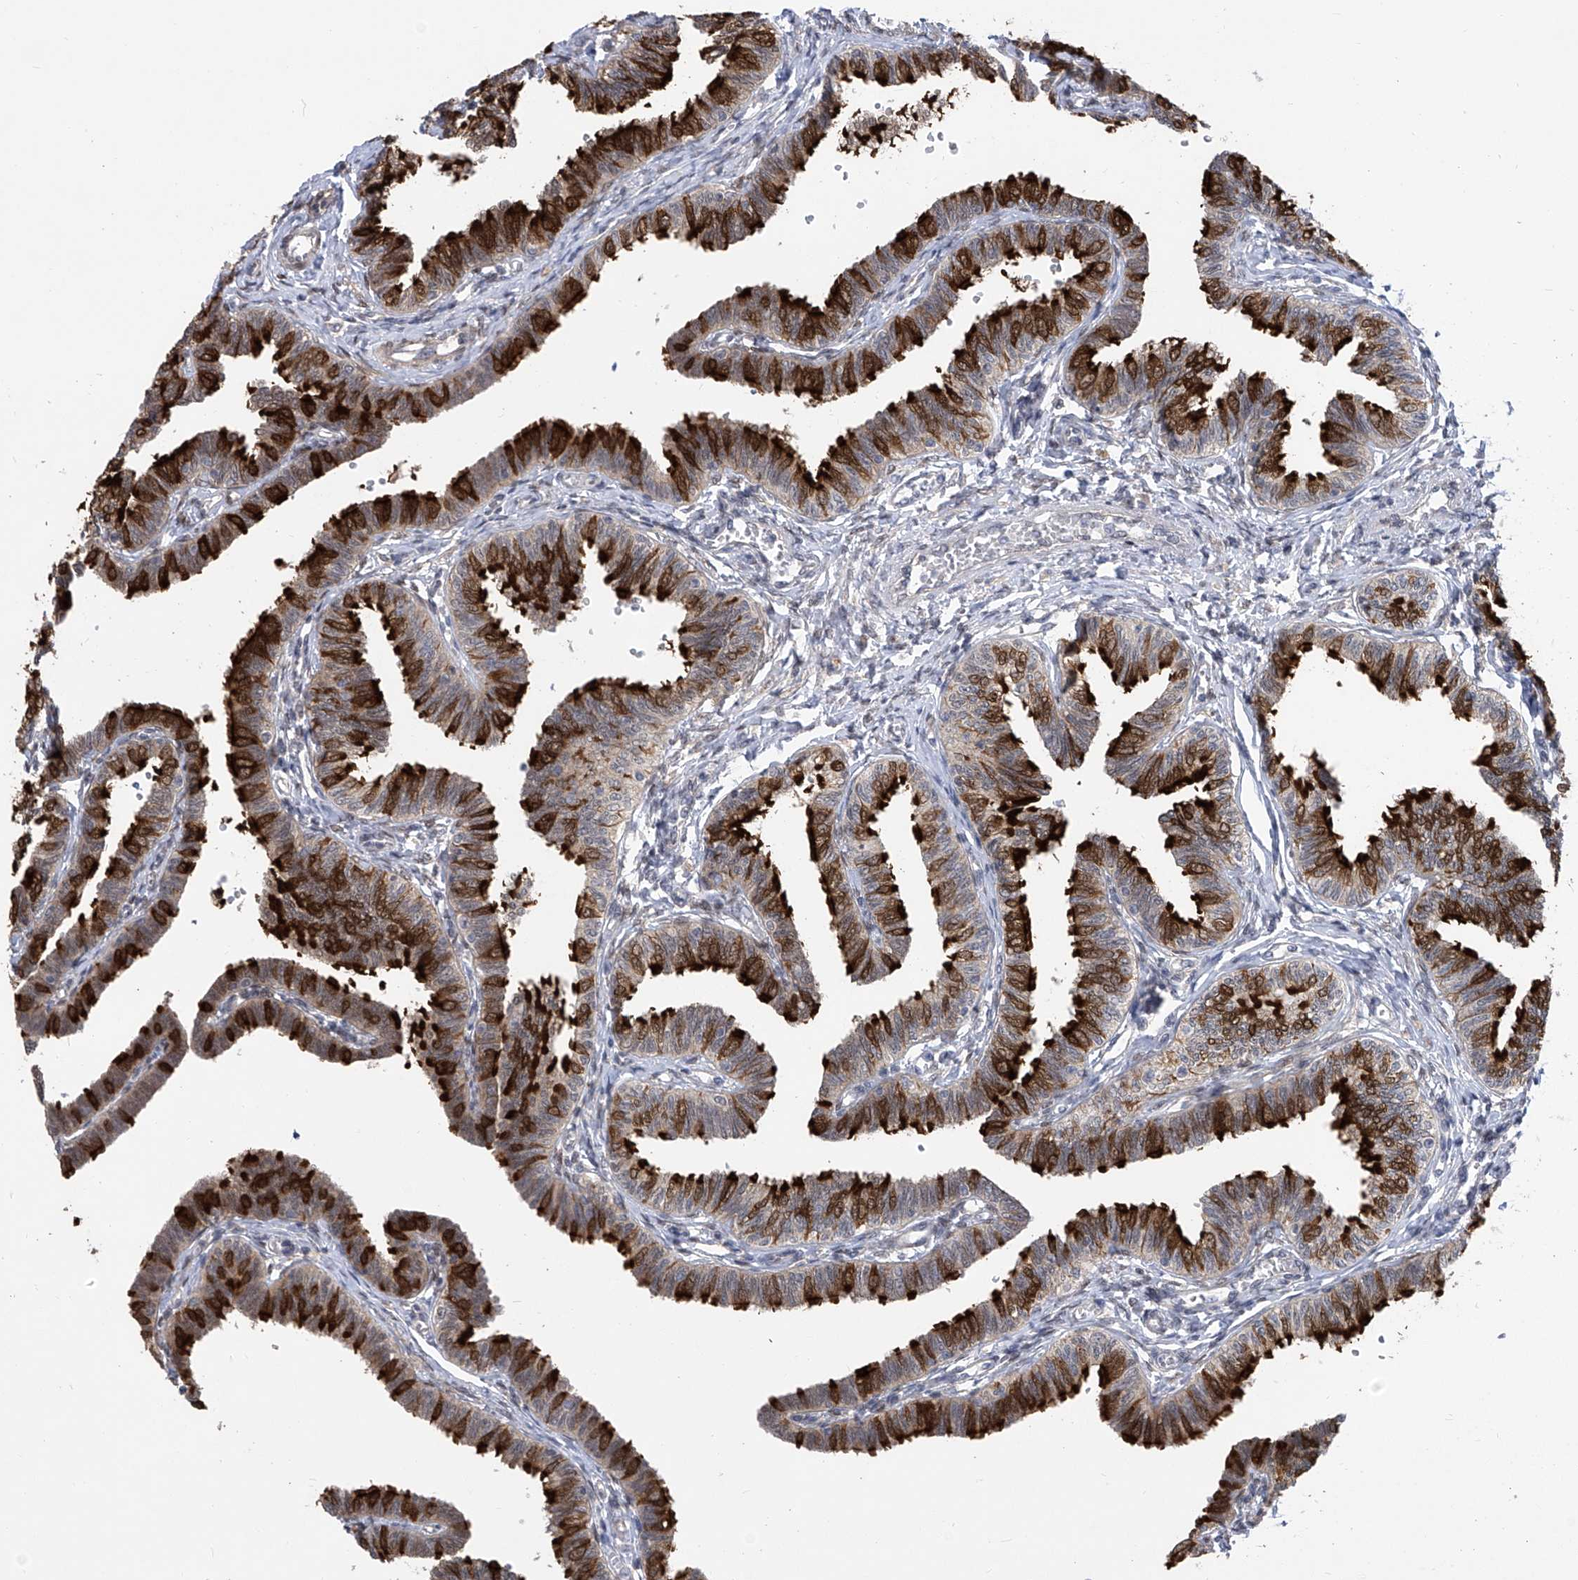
{"staining": {"intensity": "strong", "quantity": "25%-75%", "location": "cytoplasmic/membranous"}, "tissue": "fallopian tube", "cell_type": "Glandular cells", "image_type": "normal", "snomed": [{"axis": "morphology", "description": "Normal tissue, NOS"}, {"axis": "topography", "description": "Fallopian tube"}, {"axis": "topography", "description": "Ovary"}], "caption": "Protein expression analysis of unremarkable human fallopian tube reveals strong cytoplasmic/membranous expression in about 25%-75% of glandular cells.", "gene": "CETN1", "patient": {"sex": "female", "age": 23}}